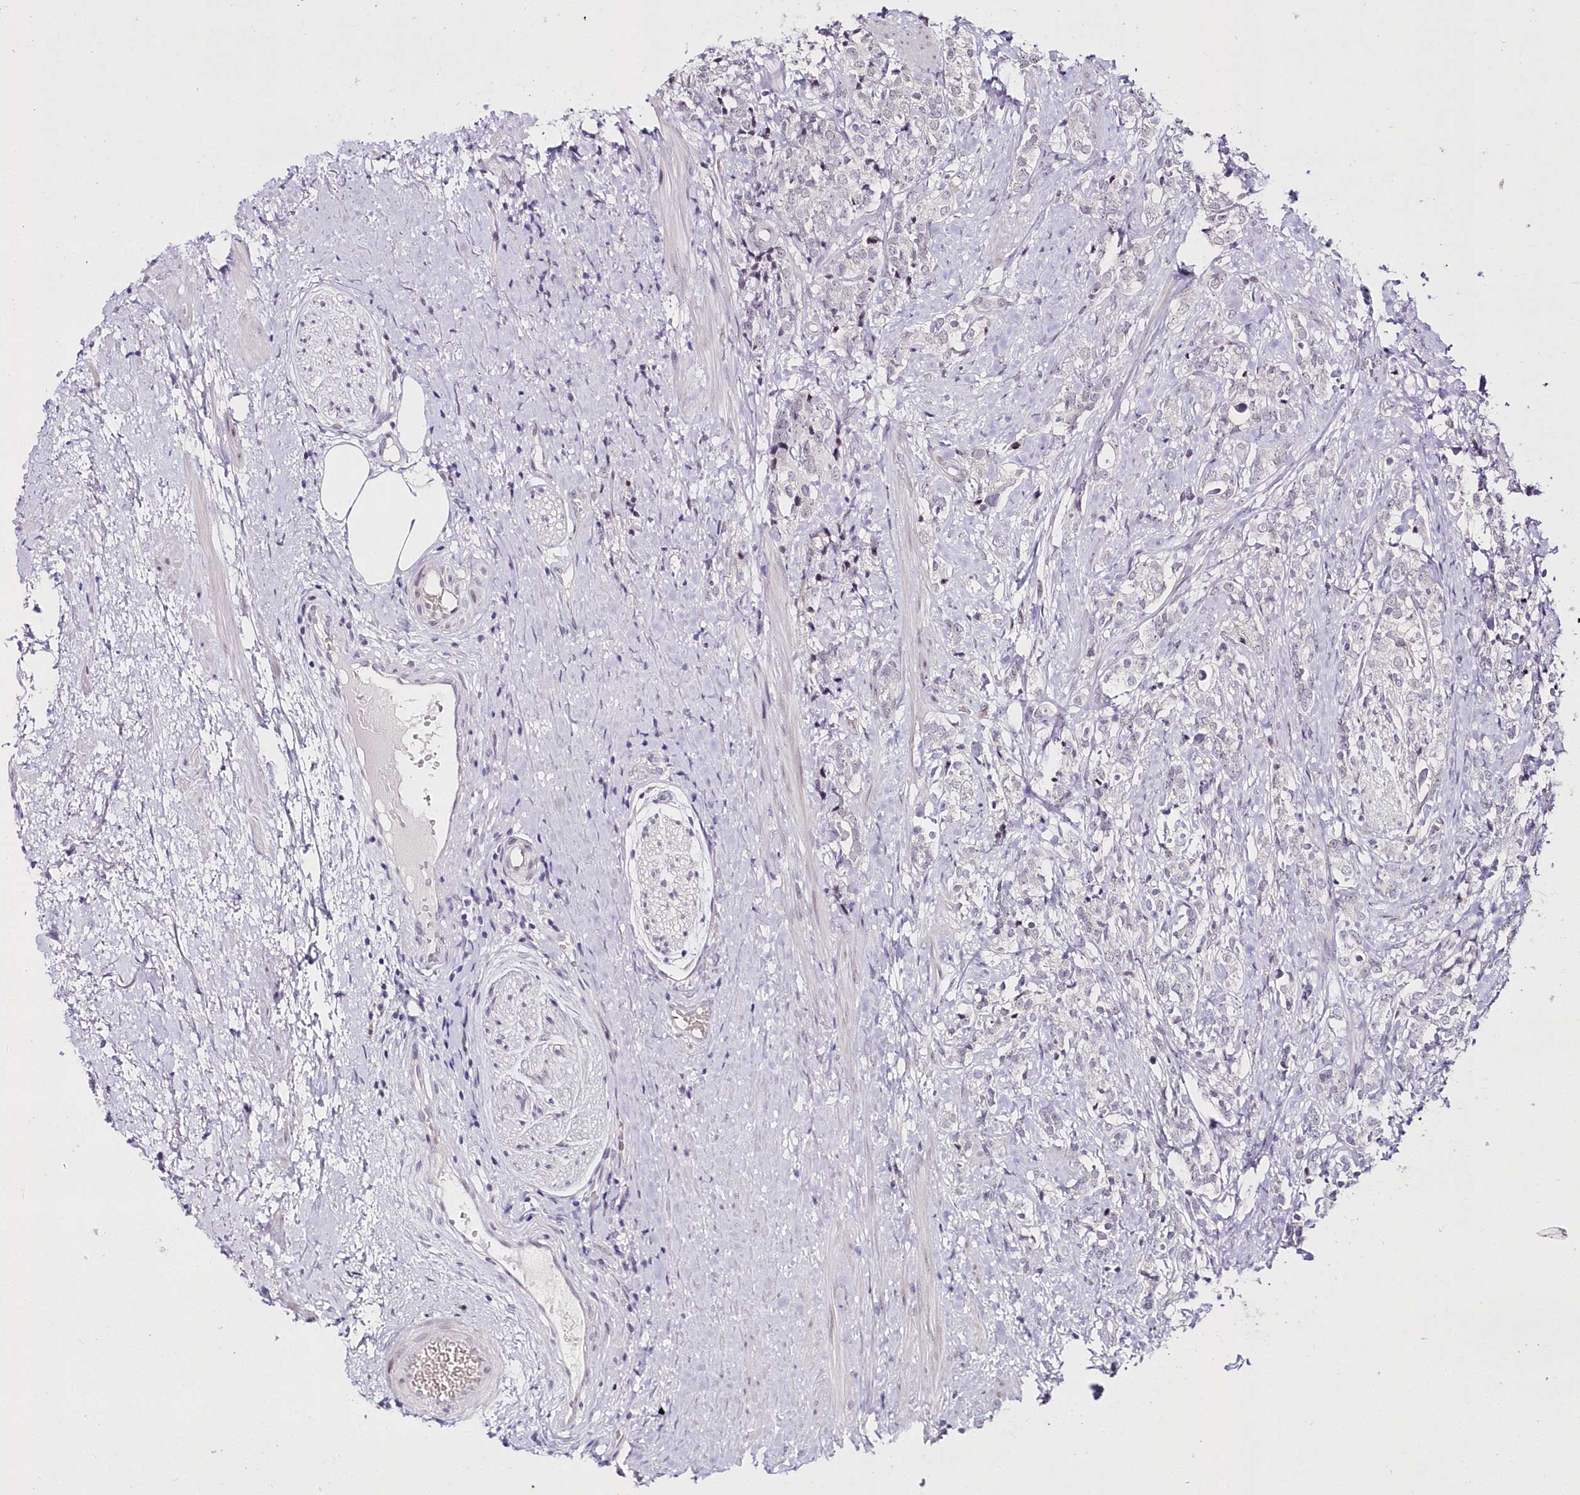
{"staining": {"intensity": "negative", "quantity": "none", "location": "none"}, "tissue": "prostate cancer", "cell_type": "Tumor cells", "image_type": "cancer", "snomed": [{"axis": "morphology", "description": "Adenocarcinoma, High grade"}, {"axis": "topography", "description": "Prostate"}], "caption": "IHC photomicrograph of human adenocarcinoma (high-grade) (prostate) stained for a protein (brown), which shows no expression in tumor cells.", "gene": "HYCC2", "patient": {"sex": "male", "age": 69}}